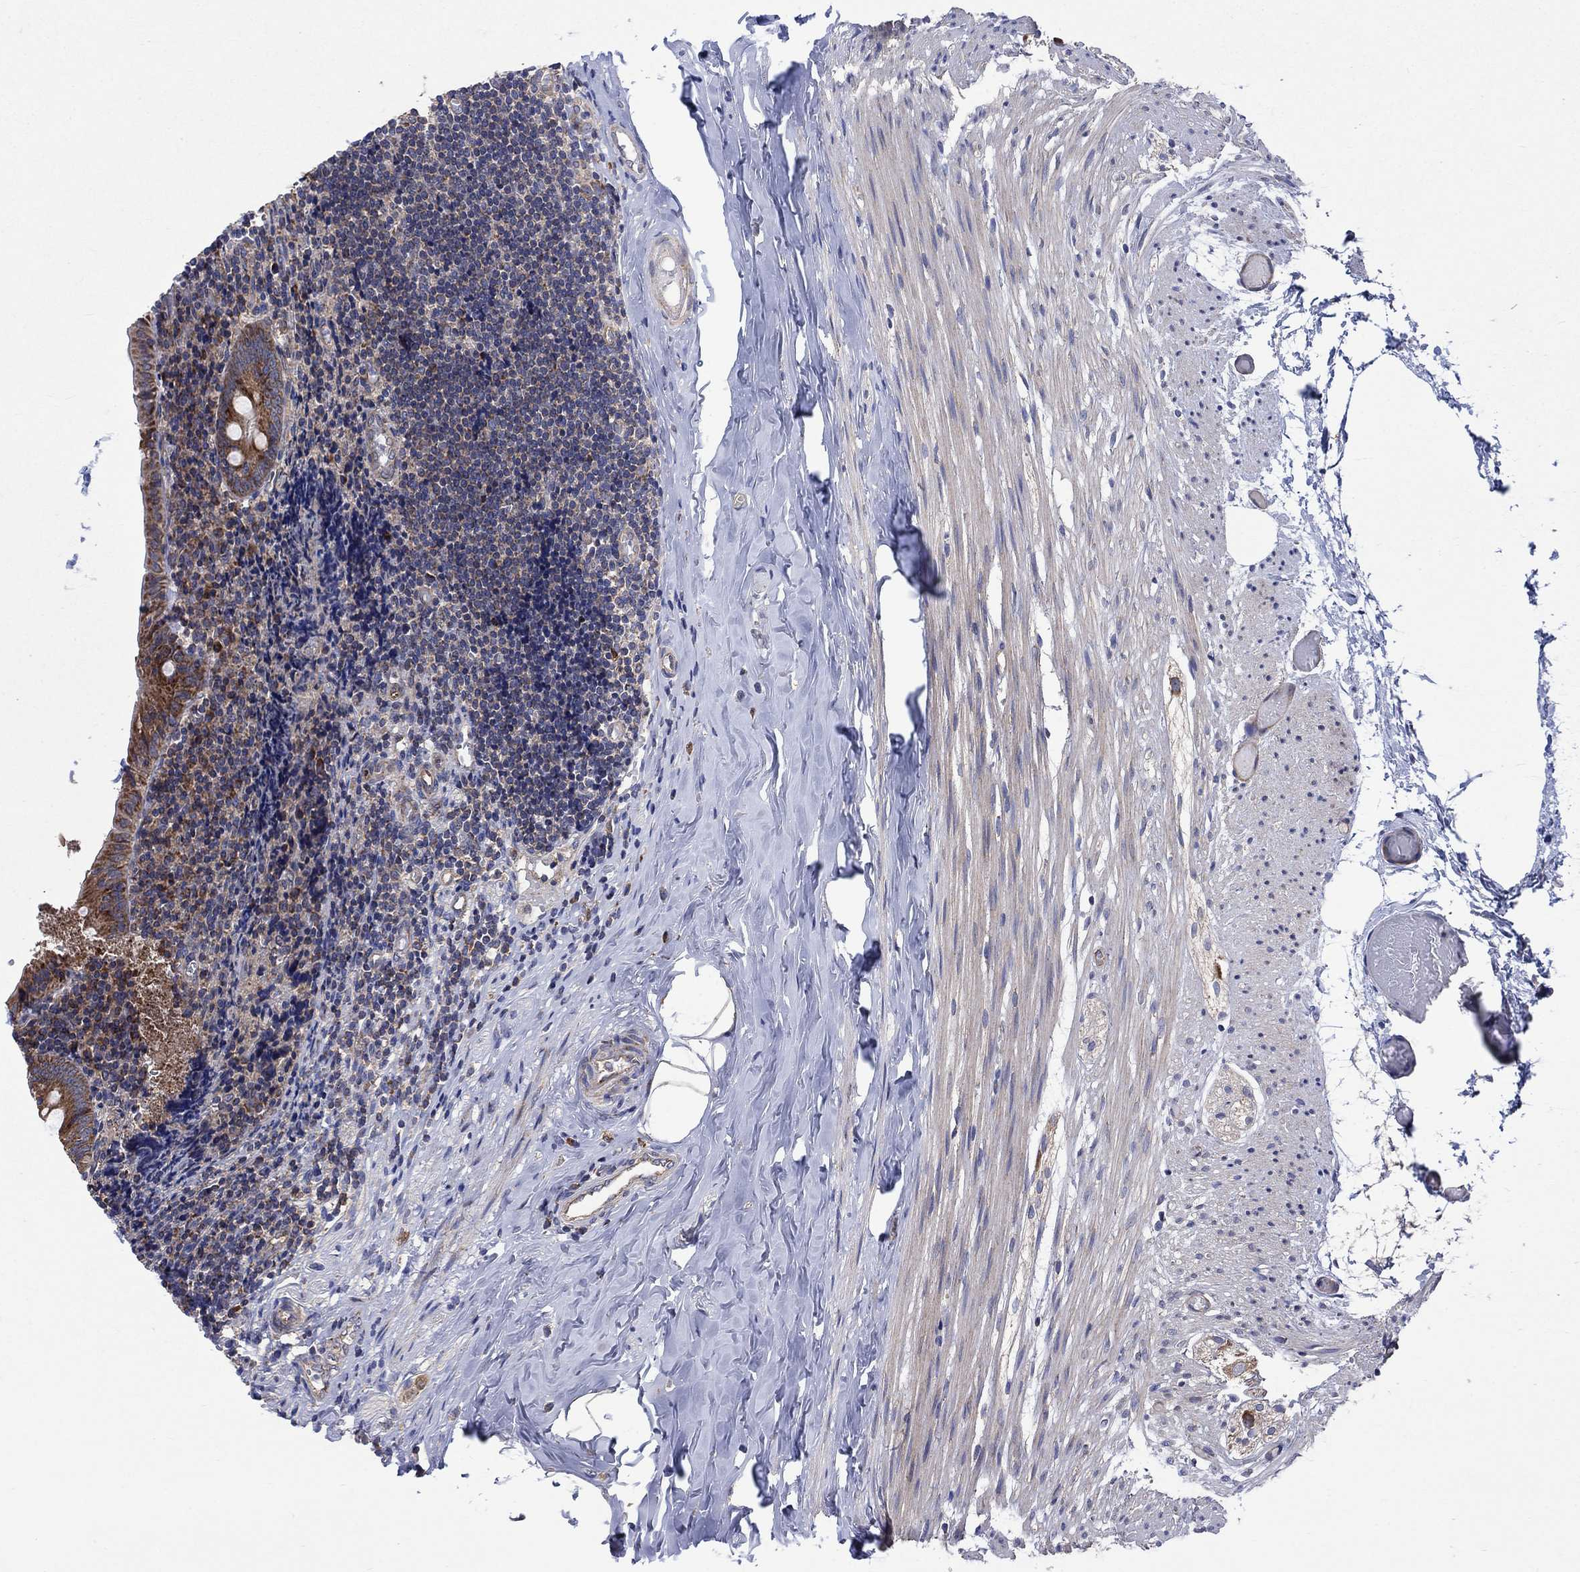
{"staining": {"intensity": "strong", "quantity": ">75%", "location": "cytoplasmic/membranous"}, "tissue": "appendix", "cell_type": "Glandular cells", "image_type": "normal", "snomed": [{"axis": "morphology", "description": "Normal tissue, NOS"}, {"axis": "topography", "description": "Appendix"}], "caption": "The micrograph displays immunohistochemical staining of benign appendix. There is strong cytoplasmic/membranous expression is identified in about >75% of glandular cells.", "gene": "RPLP0", "patient": {"sex": "female", "age": 23}}